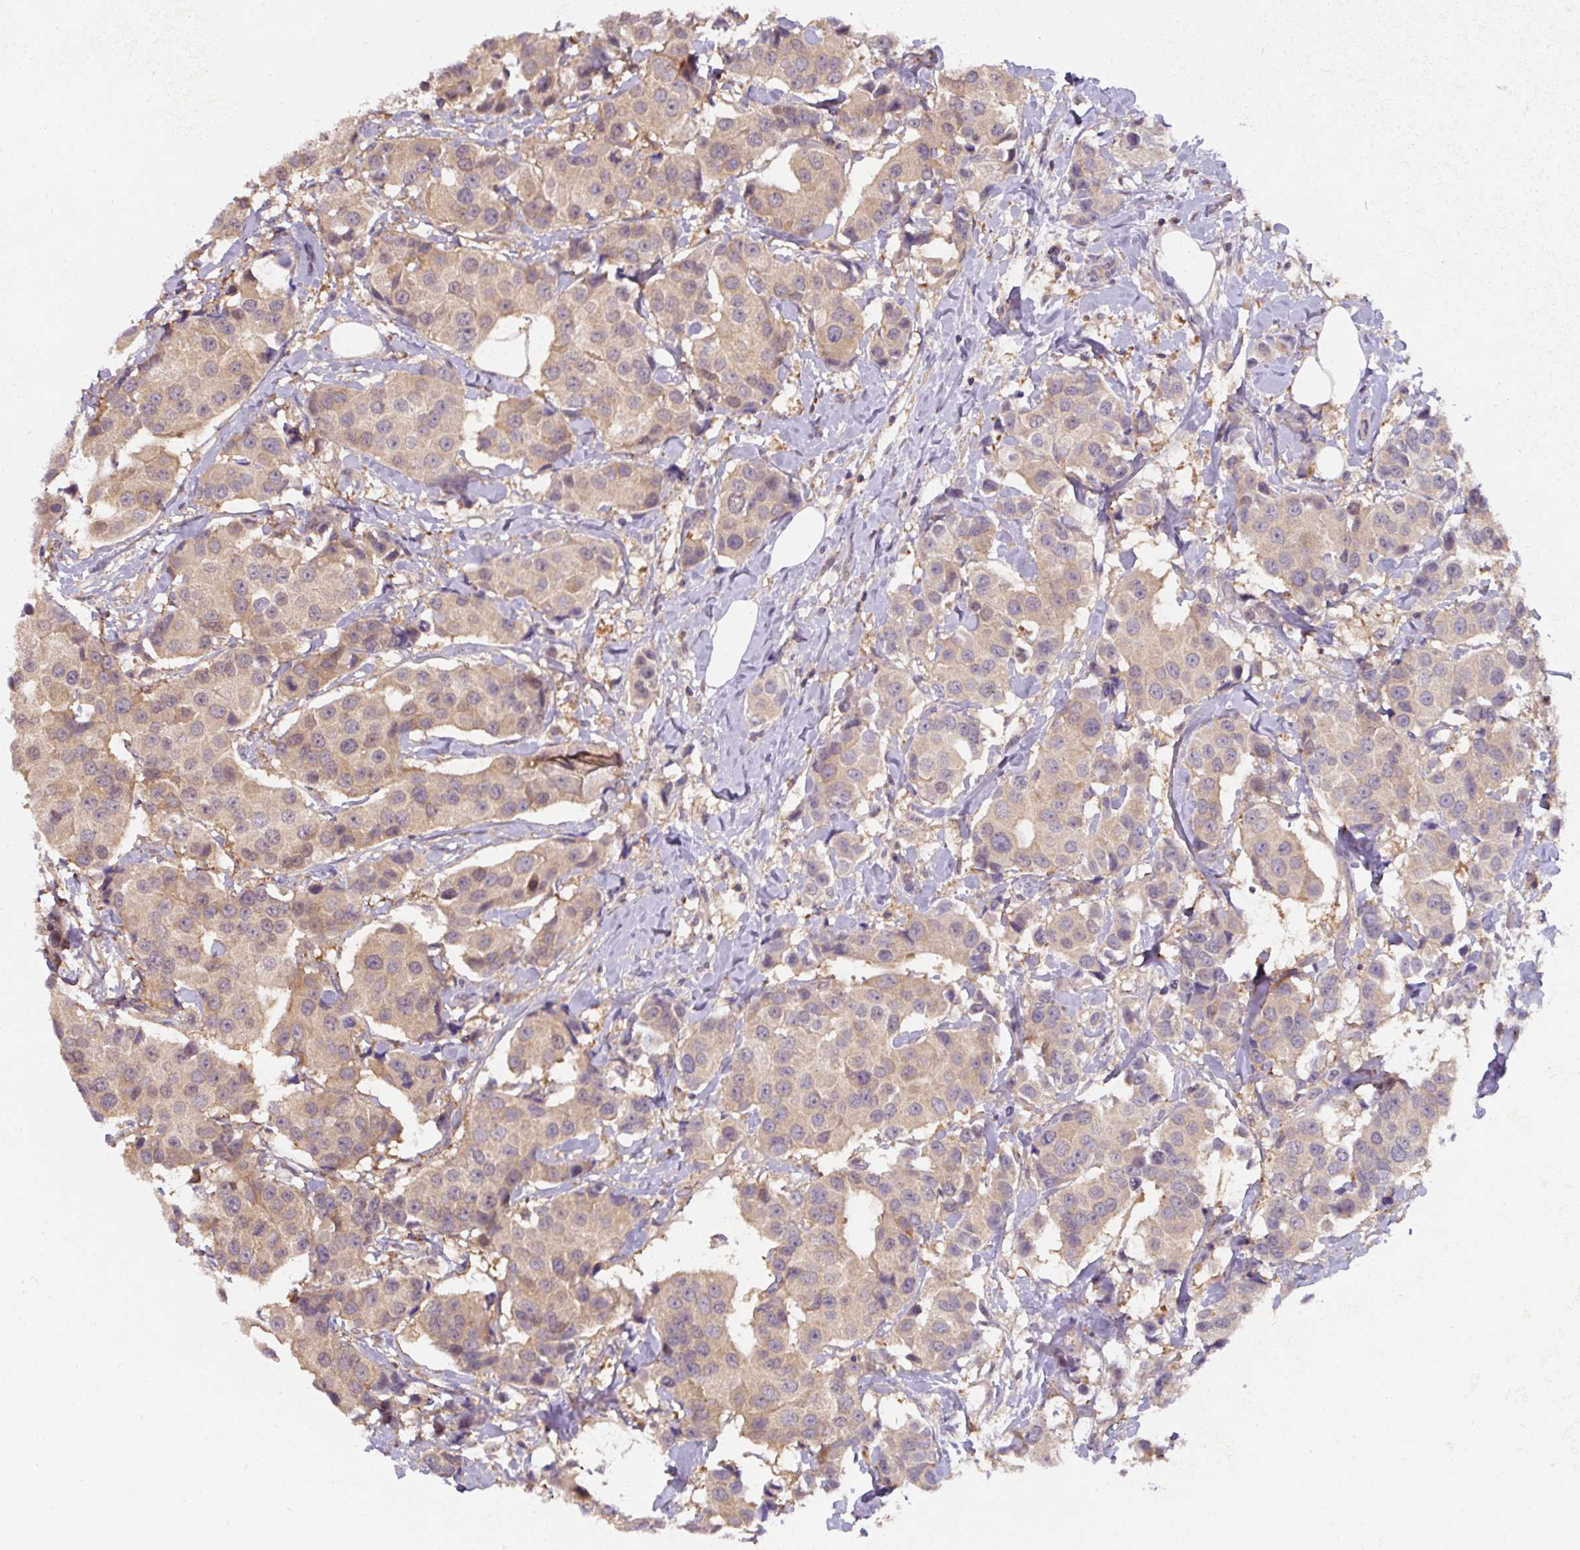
{"staining": {"intensity": "weak", "quantity": ">75%", "location": "cytoplasmic/membranous"}, "tissue": "breast cancer", "cell_type": "Tumor cells", "image_type": "cancer", "snomed": [{"axis": "morphology", "description": "Normal tissue, NOS"}, {"axis": "morphology", "description": "Duct carcinoma"}, {"axis": "topography", "description": "Breast"}], "caption": "Immunohistochemistry (IHC) of human breast cancer shows low levels of weak cytoplasmic/membranous positivity in about >75% of tumor cells. Nuclei are stained in blue.", "gene": "ST13", "patient": {"sex": "female", "age": 39}}